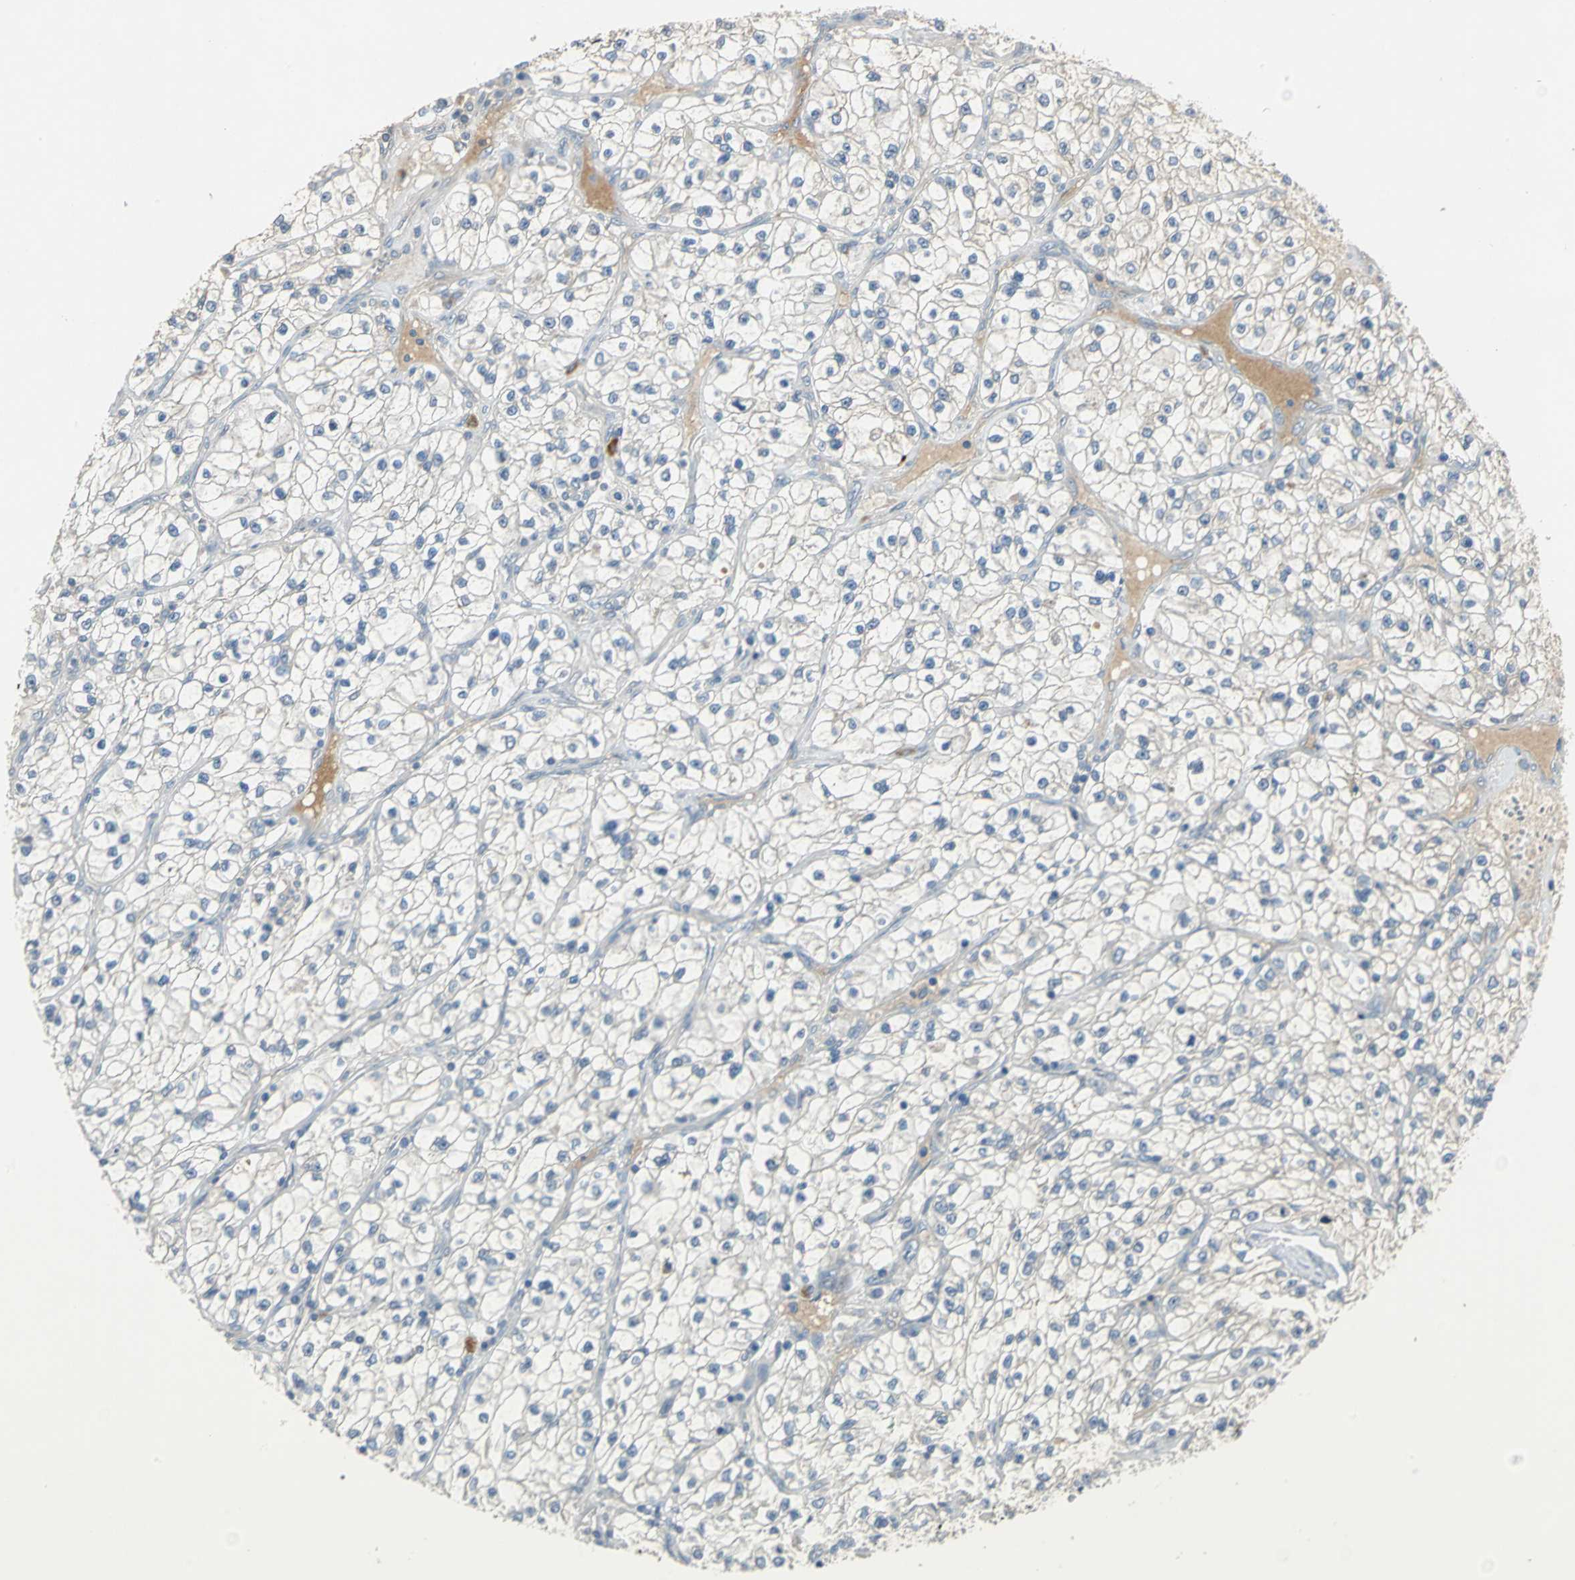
{"staining": {"intensity": "negative", "quantity": "none", "location": "none"}, "tissue": "renal cancer", "cell_type": "Tumor cells", "image_type": "cancer", "snomed": [{"axis": "morphology", "description": "Adenocarcinoma, NOS"}, {"axis": "topography", "description": "Kidney"}], "caption": "Immunohistochemical staining of human renal cancer demonstrates no significant expression in tumor cells.", "gene": "PROC", "patient": {"sex": "female", "age": 57}}